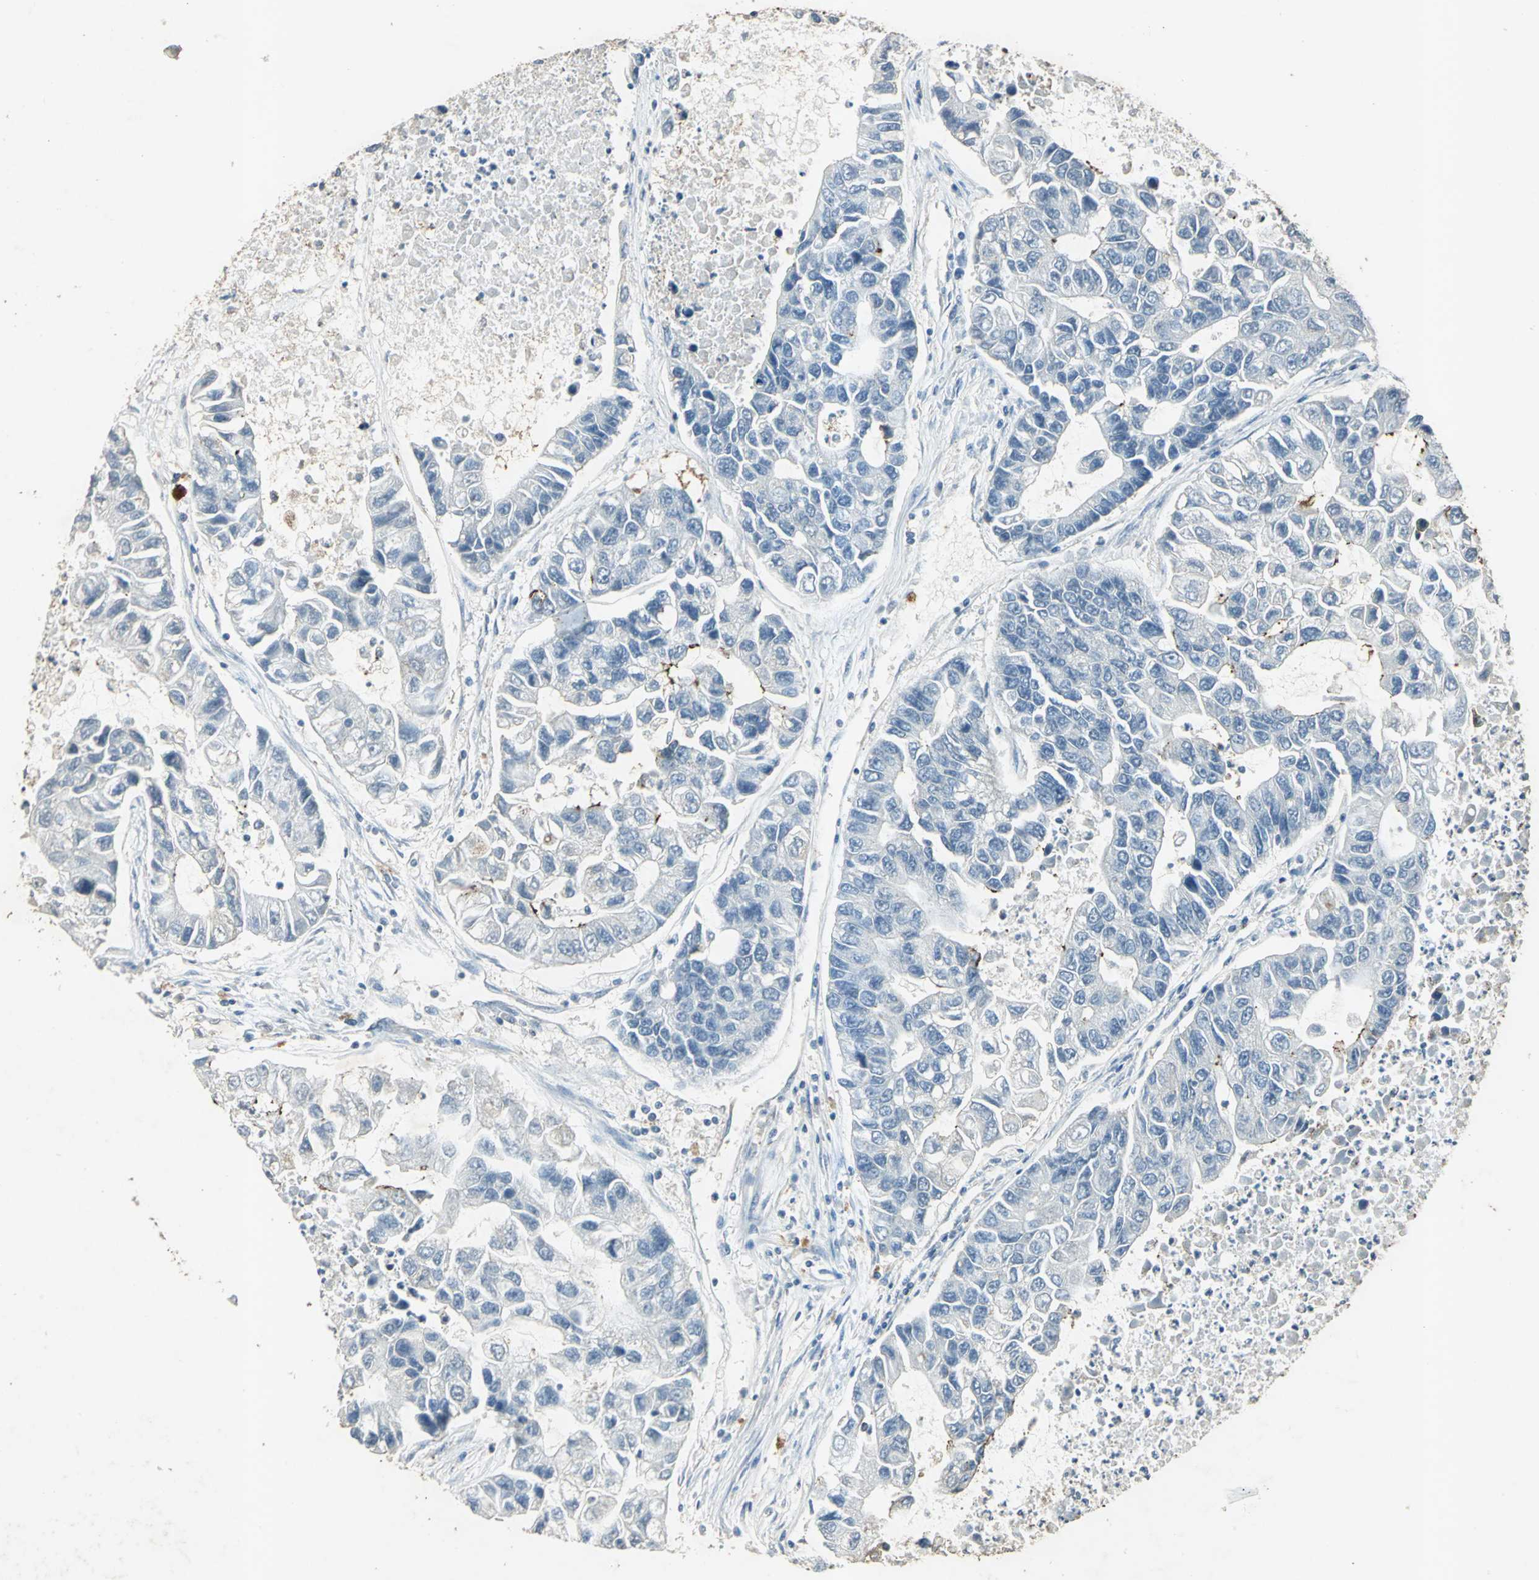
{"staining": {"intensity": "negative", "quantity": "none", "location": "none"}, "tissue": "lung cancer", "cell_type": "Tumor cells", "image_type": "cancer", "snomed": [{"axis": "morphology", "description": "Adenocarcinoma, NOS"}, {"axis": "topography", "description": "Lung"}], "caption": "Immunohistochemistry (IHC) micrograph of adenocarcinoma (lung) stained for a protein (brown), which displays no expression in tumor cells.", "gene": "CAMK2B", "patient": {"sex": "female", "age": 51}}